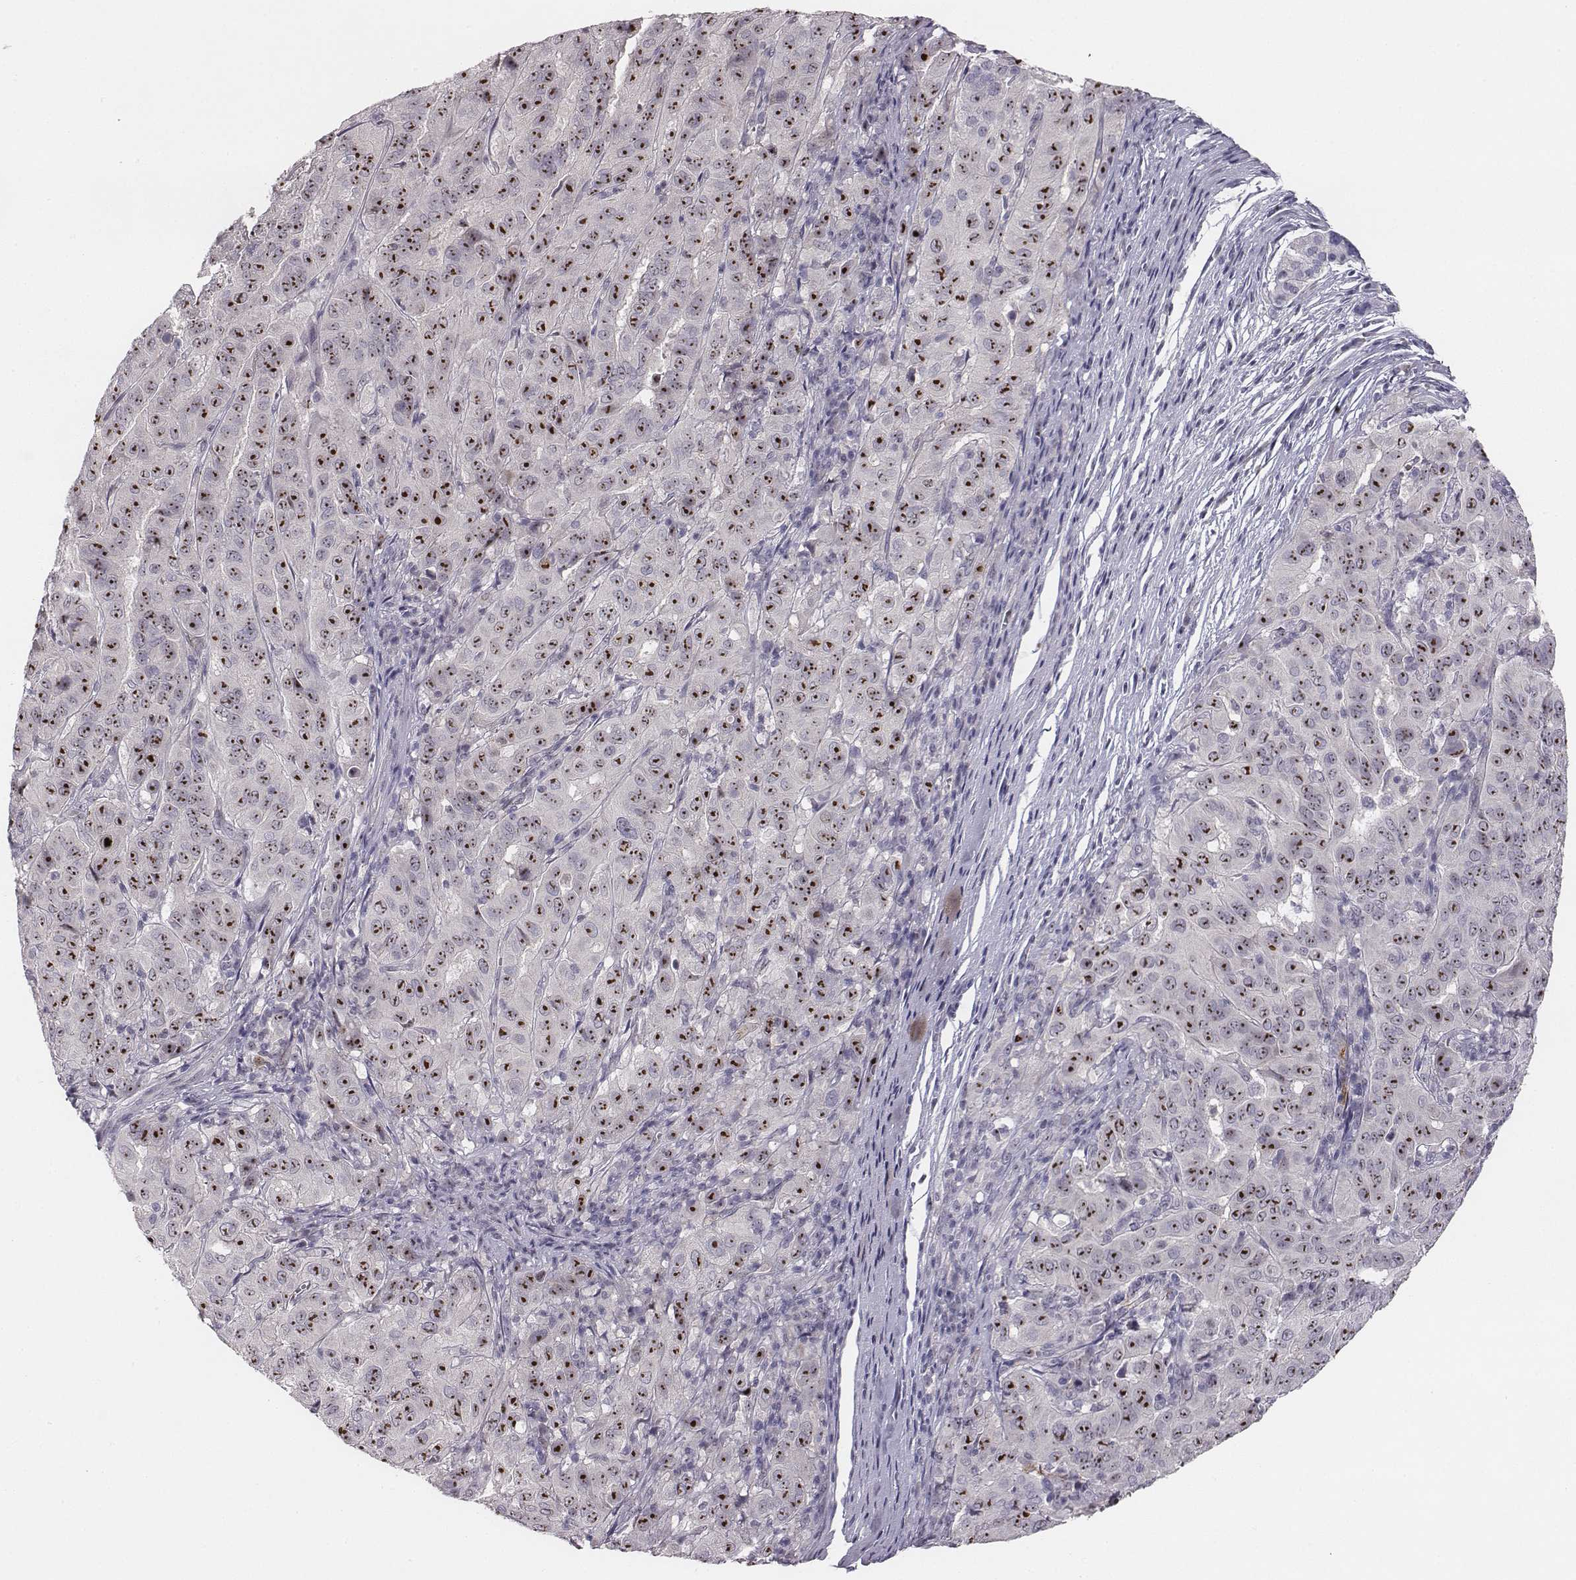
{"staining": {"intensity": "strong", "quantity": ">75%", "location": "nuclear"}, "tissue": "pancreatic cancer", "cell_type": "Tumor cells", "image_type": "cancer", "snomed": [{"axis": "morphology", "description": "Adenocarcinoma, NOS"}, {"axis": "topography", "description": "Pancreas"}], "caption": "The immunohistochemical stain labels strong nuclear staining in tumor cells of pancreatic cancer (adenocarcinoma) tissue. The protein of interest is shown in brown color, while the nuclei are stained blue.", "gene": "NIFK", "patient": {"sex": "male", "age": 63}}